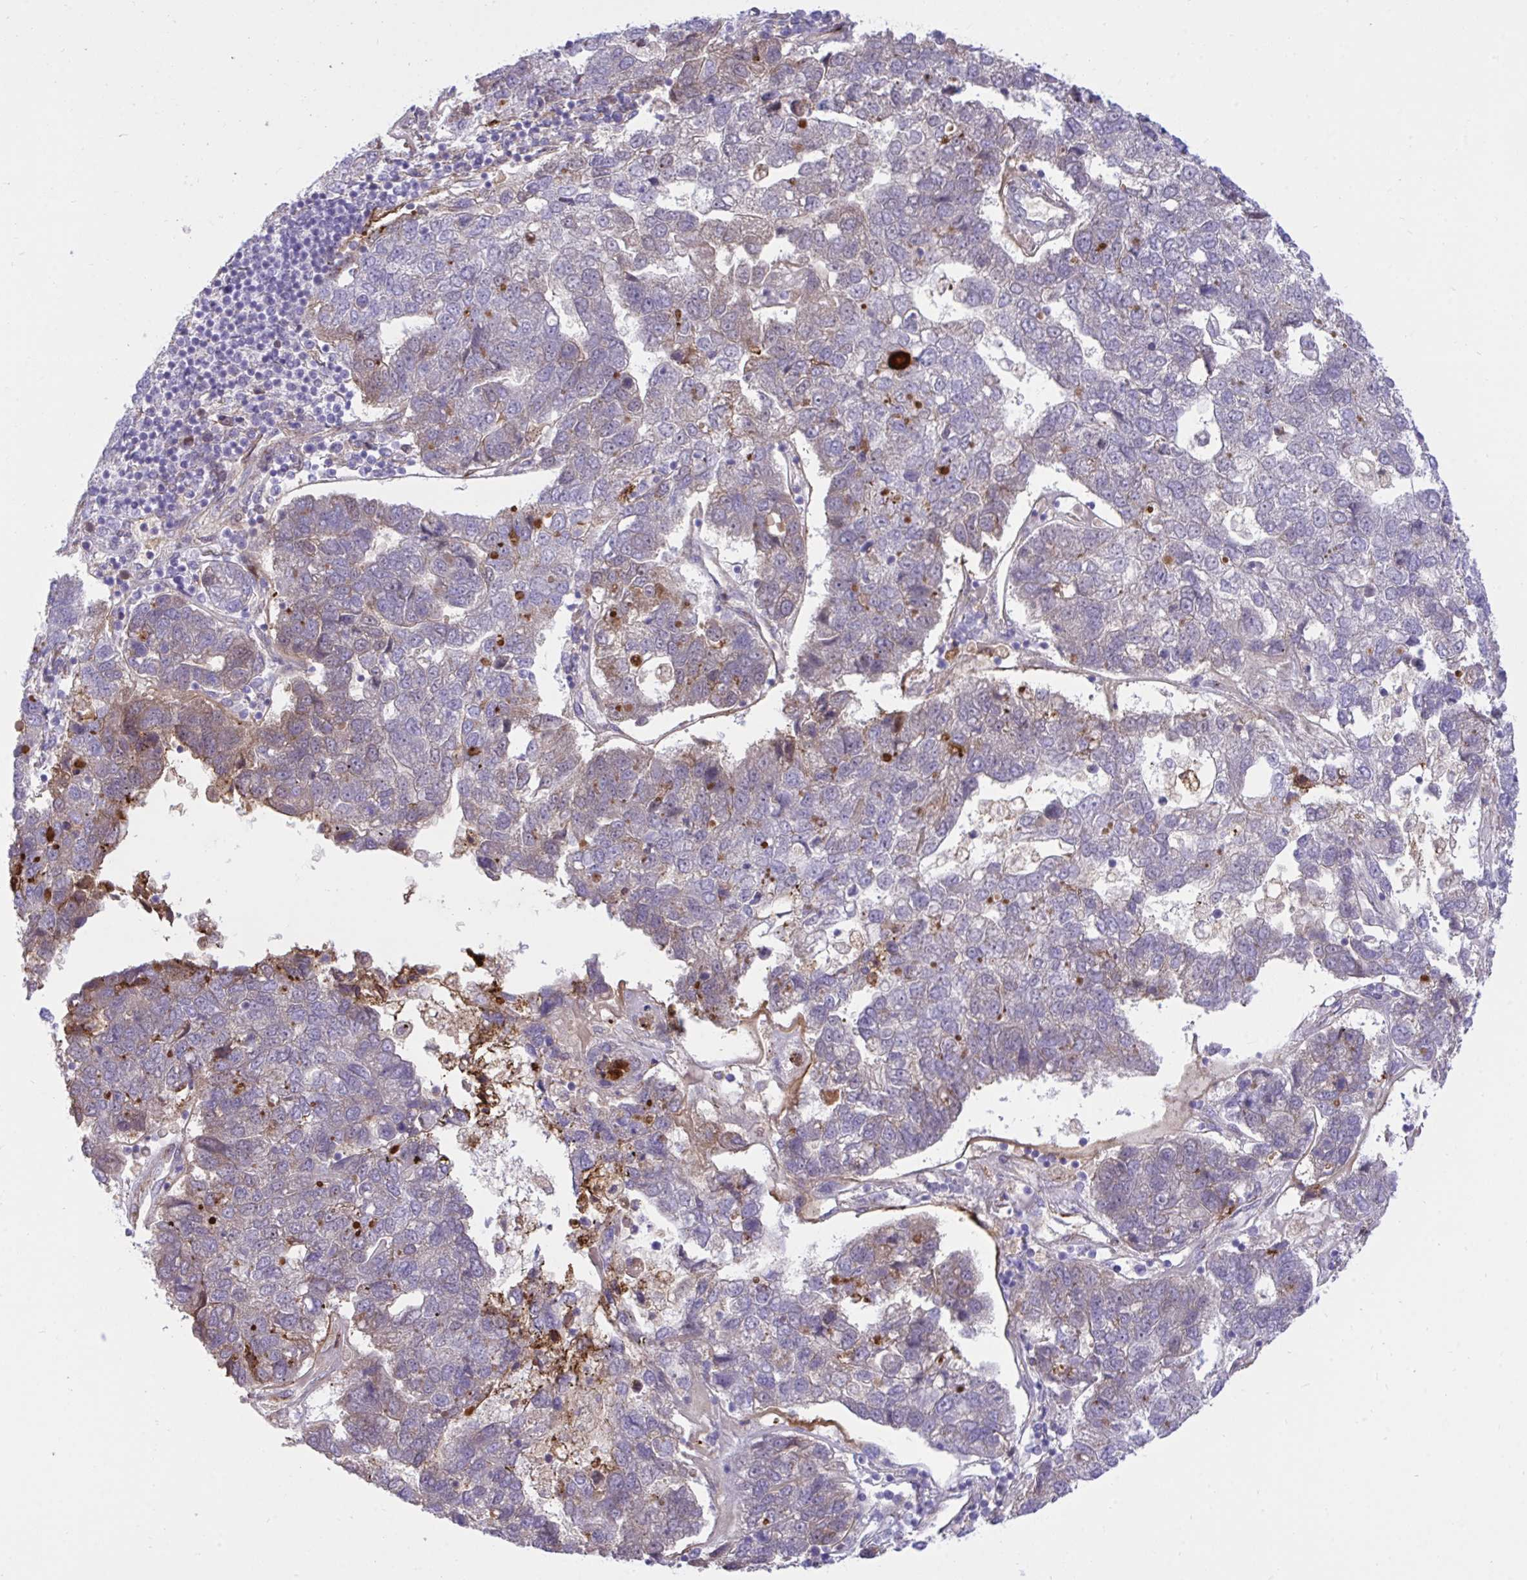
{"staining": {"intensity": "weak", "quantity": "<25%", "location": "cytoplasmic/membranous"}, "tissue": "pancreatic cancer", "cell_type": "Tumor cells", "image_type": "cancer", "snomed": [{"axis": "morphology", "description": "Adenocarcinoma, NOS"}, {"axis": "topography", "description": "Pancreas"}], "caption": "Tumor cells are negative for brown protein staining in pancreatic cancer (adenocarcinoma). Brightfield microscopy of immunohistochemistry stained with DAB (3,3'-diaminobenzidine) (brown) and hematoxylin (blue), captured at high magnification.", "gene": "F2", "patient": {"sex": "female", "age": 61}}